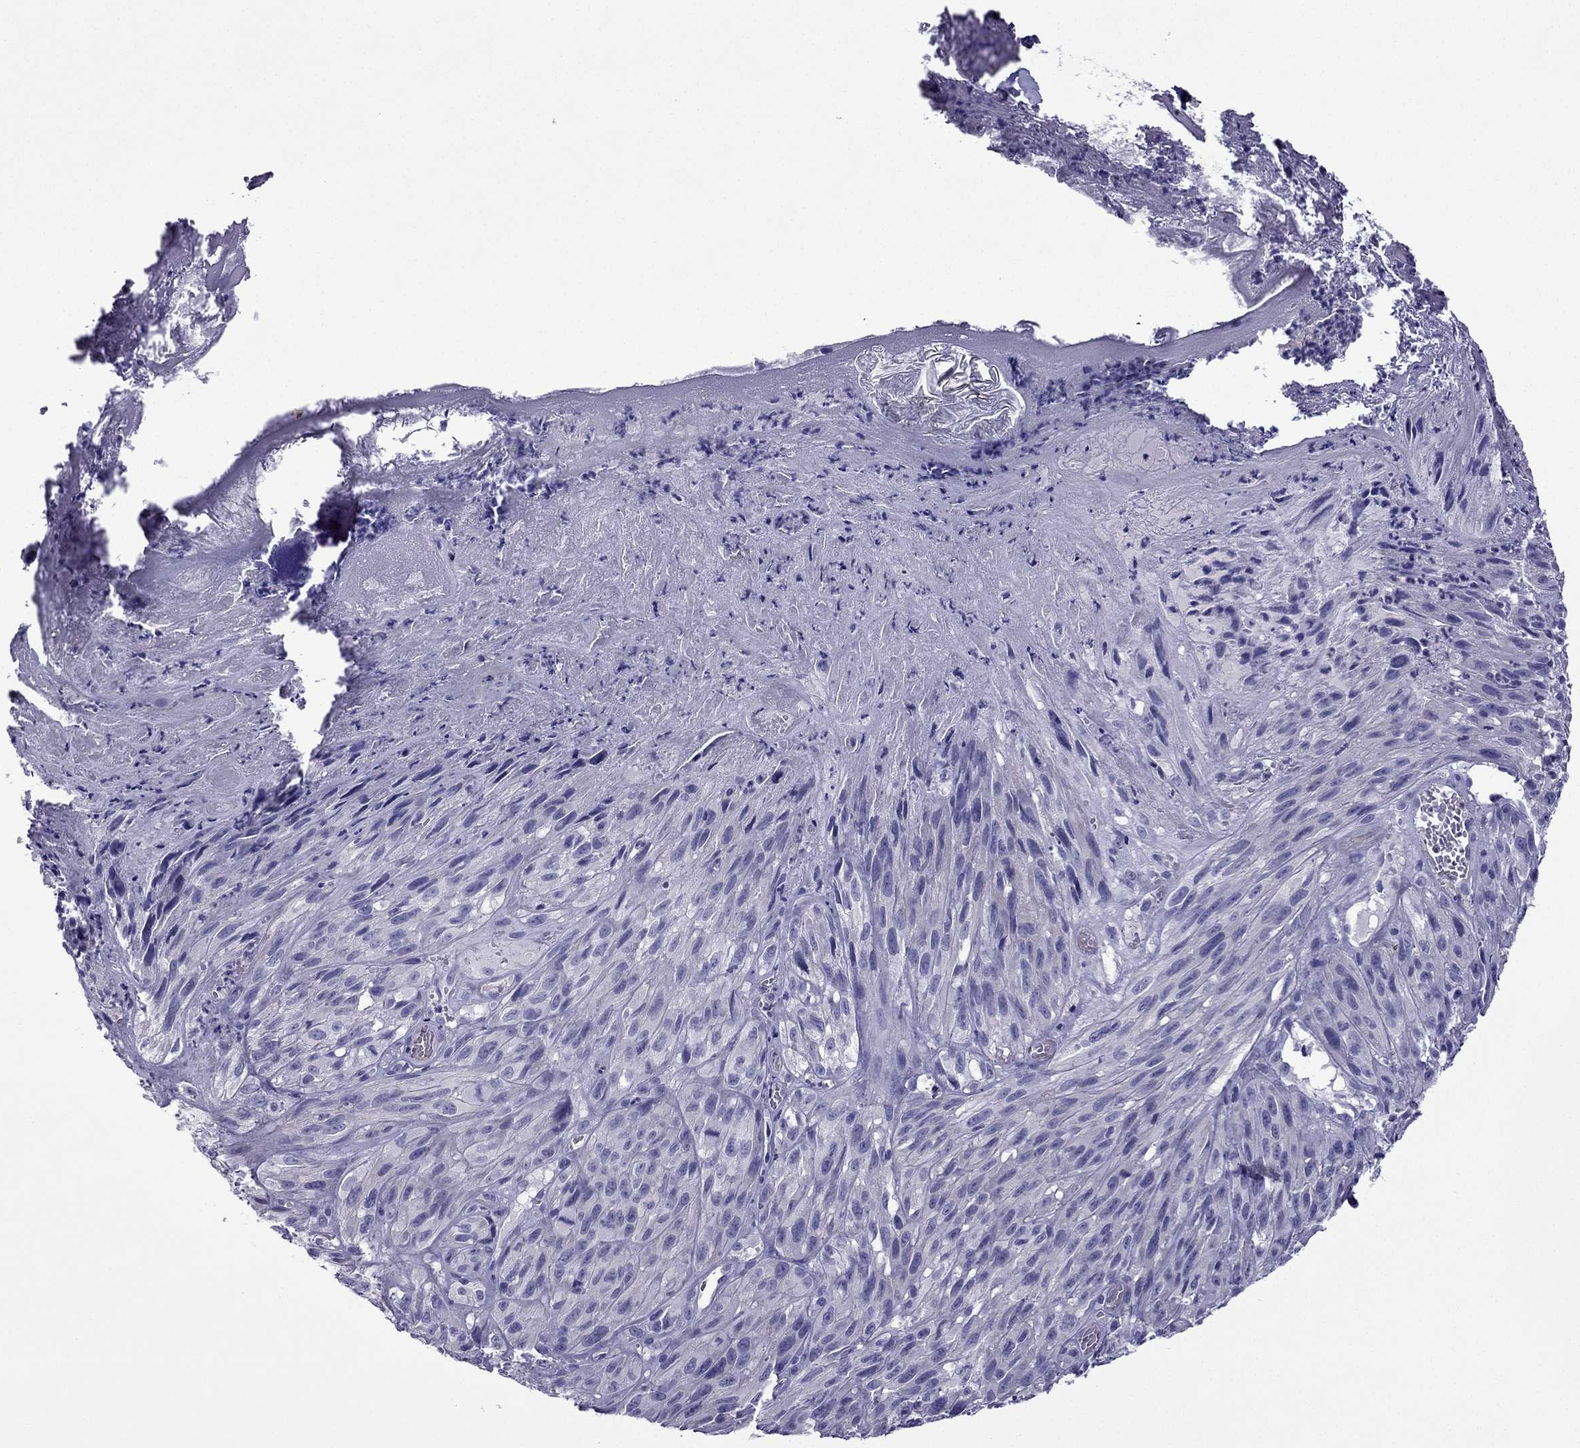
{"staining": {"intensity": "negative", "quantity": "none", "location": "none"}, "tissue": "melanoma", "cell_type": "Tumor cells", "image_type": "cancer", "snomed": [{"axis": "morphology", "description": "Malignant melanoma, NOS"}, {"axis": "topography", "description": "Skin"}], "caption": "The micrograph displays no significant staining in tumor cells of malignant melanoma.", "gene": "GJA8", "patient": {"sex": "male", "age": 51}}